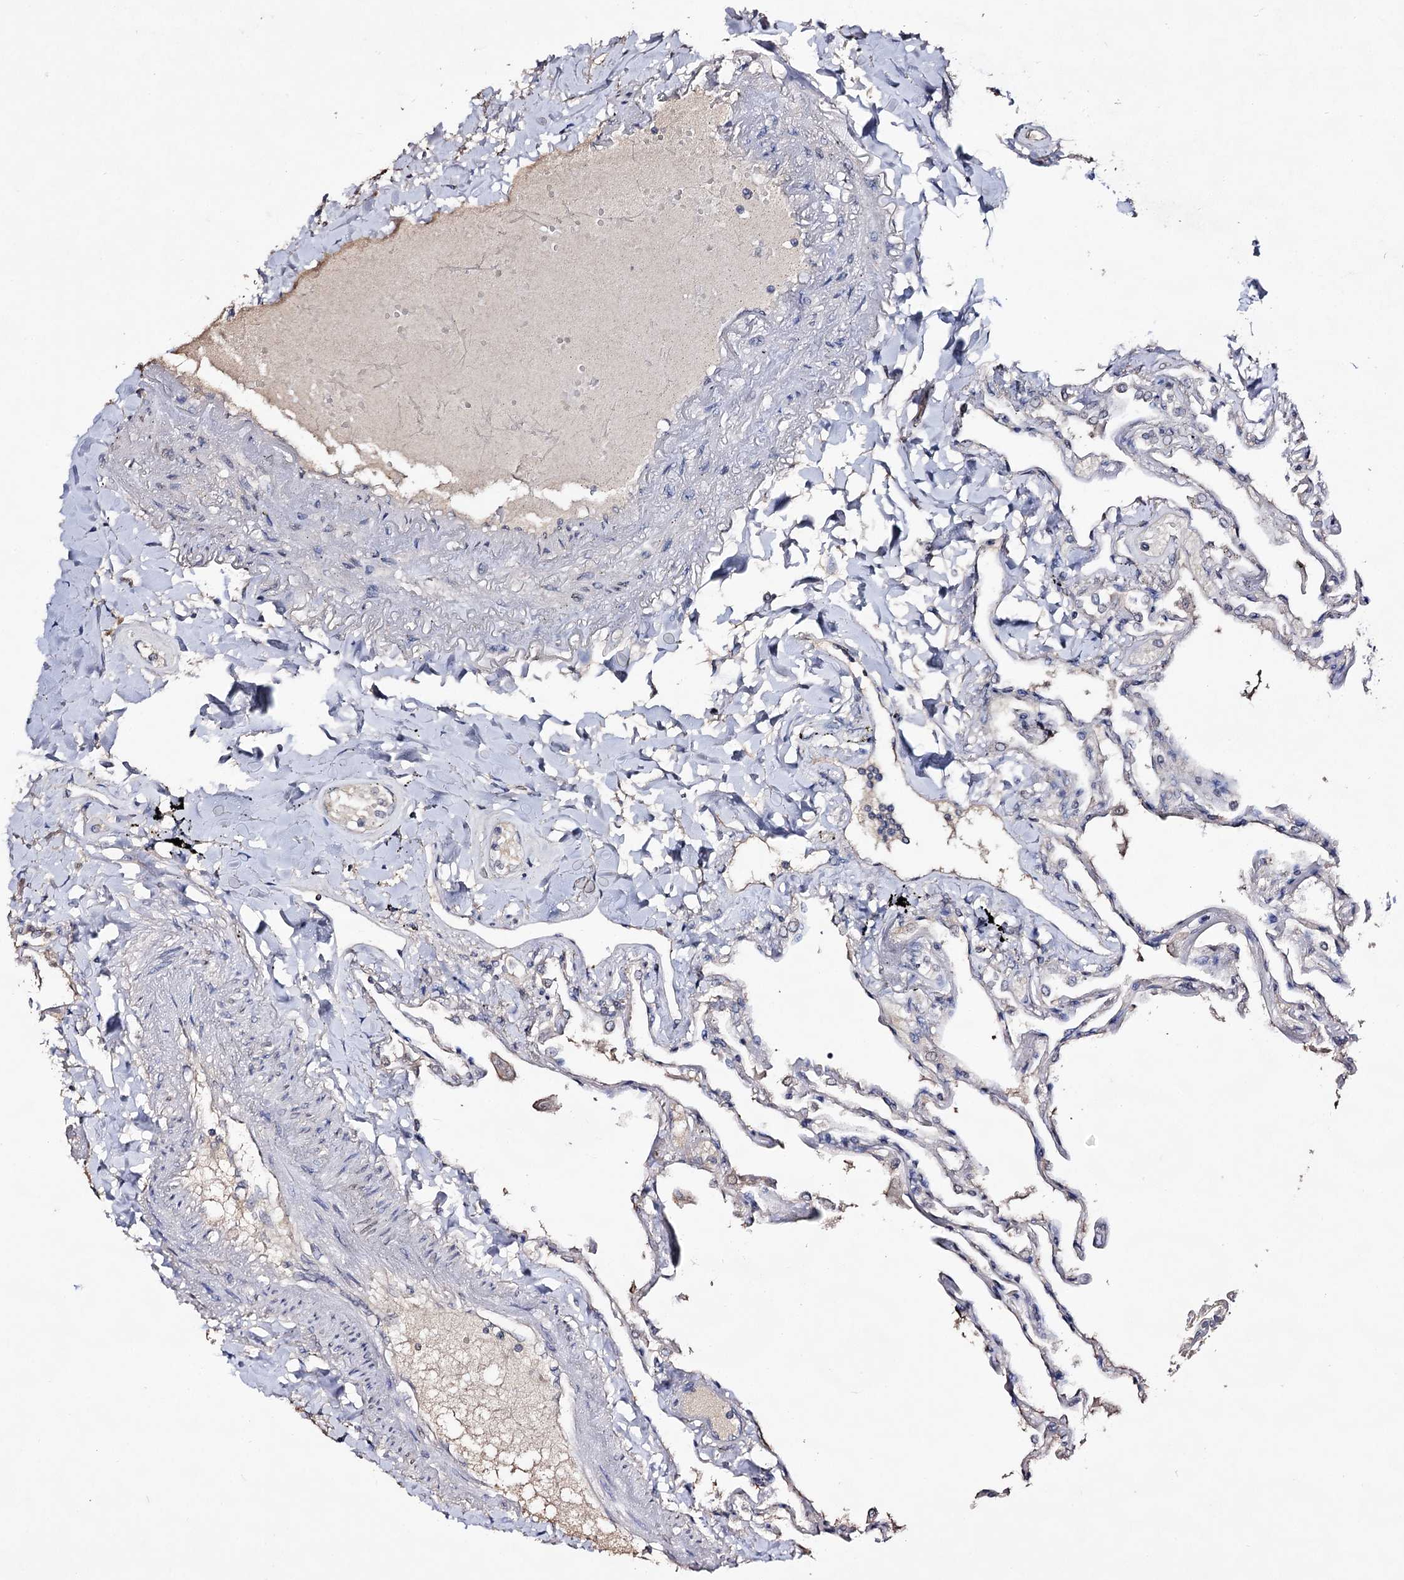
{"staining": {"intensity": "negative", "quantity": "none", "location": "none"}, "tissue": "lung", "cell_type": "Alveolar cells", "image_type": "normal", "snomed": [{"axis": "morphology", "description": "Normal tissue, NOS"}, {"axis": "topography", "description": "Lung"}], "caption": "An immunohistochemistry photomicrograph of normal lung is shown. There is no staining in alveolar cells of lung.", "gene": "PLIN1", "patient": {"sex": "female", "age": 67}}